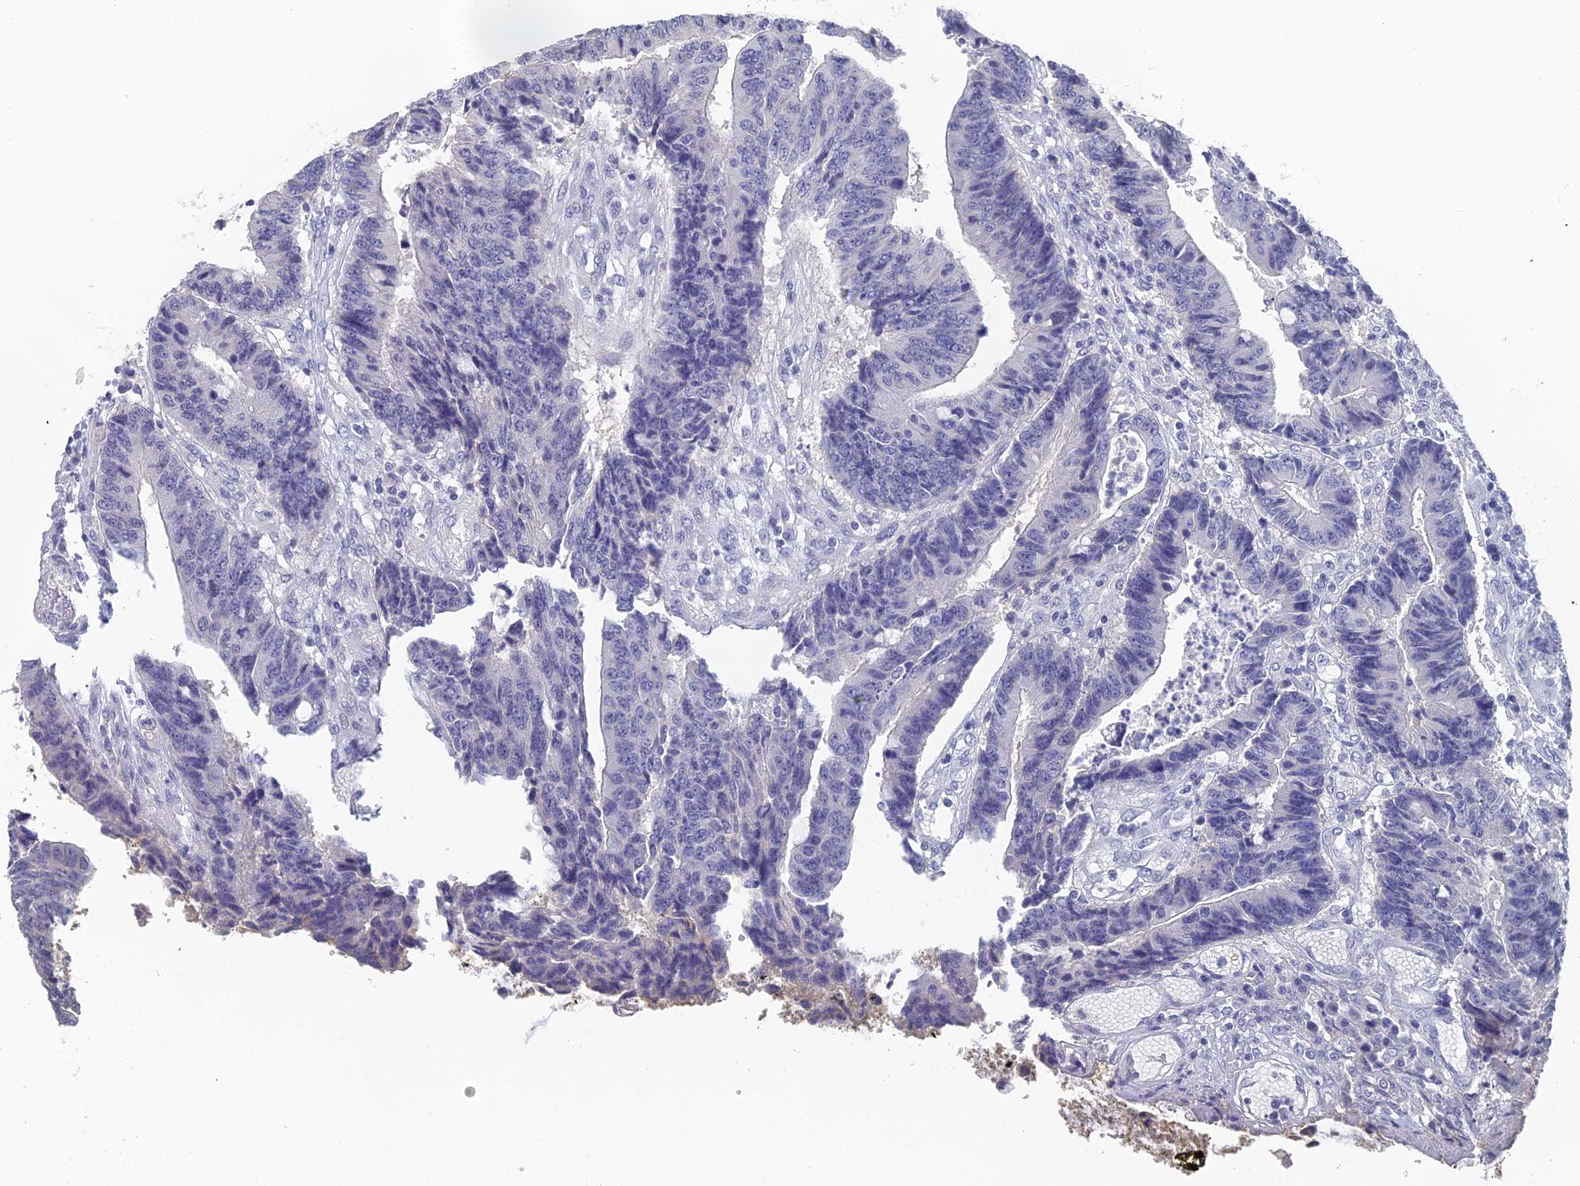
{"staining": {"intensity": "negative", "quantity": "none", "location": "none"}, "tissue": "colorectal cancer", "cell_type": "Tumor cells", "image_type": "cancer", "snomed": [{"axis": "morphology", "description": "Adenocarcinoma, NOS"}, {"axis": "topography", "description": "Rectum"}], "caption": "The histopathology image exhibits no significant expression in tumor cells of colorectal cancer (adenocarcinoma). (Brightfield microscopy of DAB immunohistochemistry at high magnification).", "gene": "GFAP", "patient": {"sex": "male", "age": 84}}